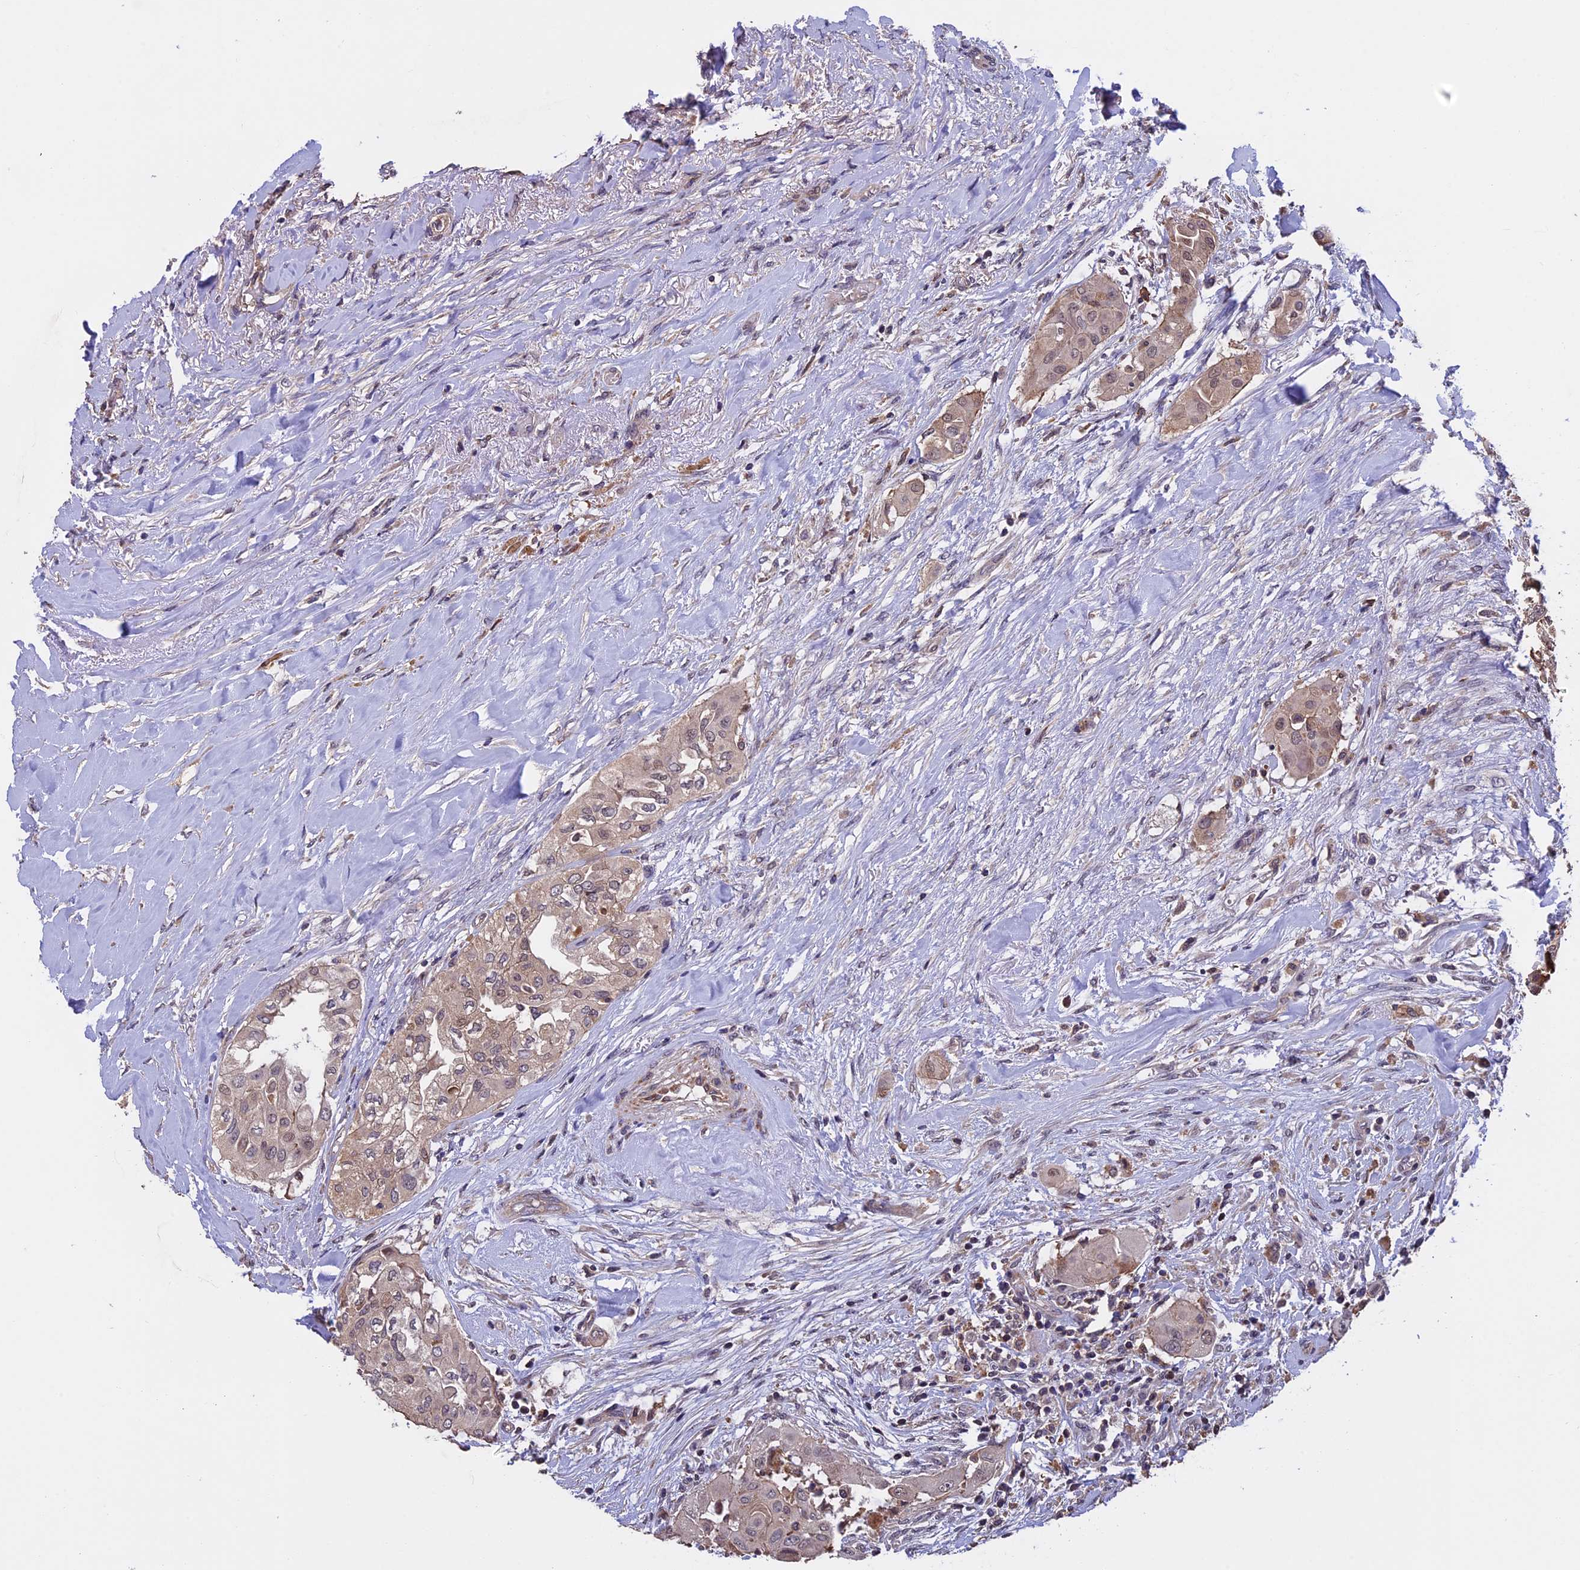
{"staining": {"intensity": "weak", "quantity": ">75%", "location": "cytoplasmic/membranous"}, "tissue": "thyroid cancer", "cell_type": "Tumor cells", "image_type": "cancer", "snomed": [{"axis": "morphology", "description": "Papillary adenocarcinoma, NOS"}, {"axis": "topography", "description": "Thyroid gland"}], "caption": "Immunohistochemistry (IHC) (DAB (3,3'-diaminobenzidine)) staining of thyroid cancer reveals weak cytoplasmic/membranous protein staining in approximately >75% of tumor cells.", "gene": "PKD2L2", "patient": {"sex": "female", "age": 59}}